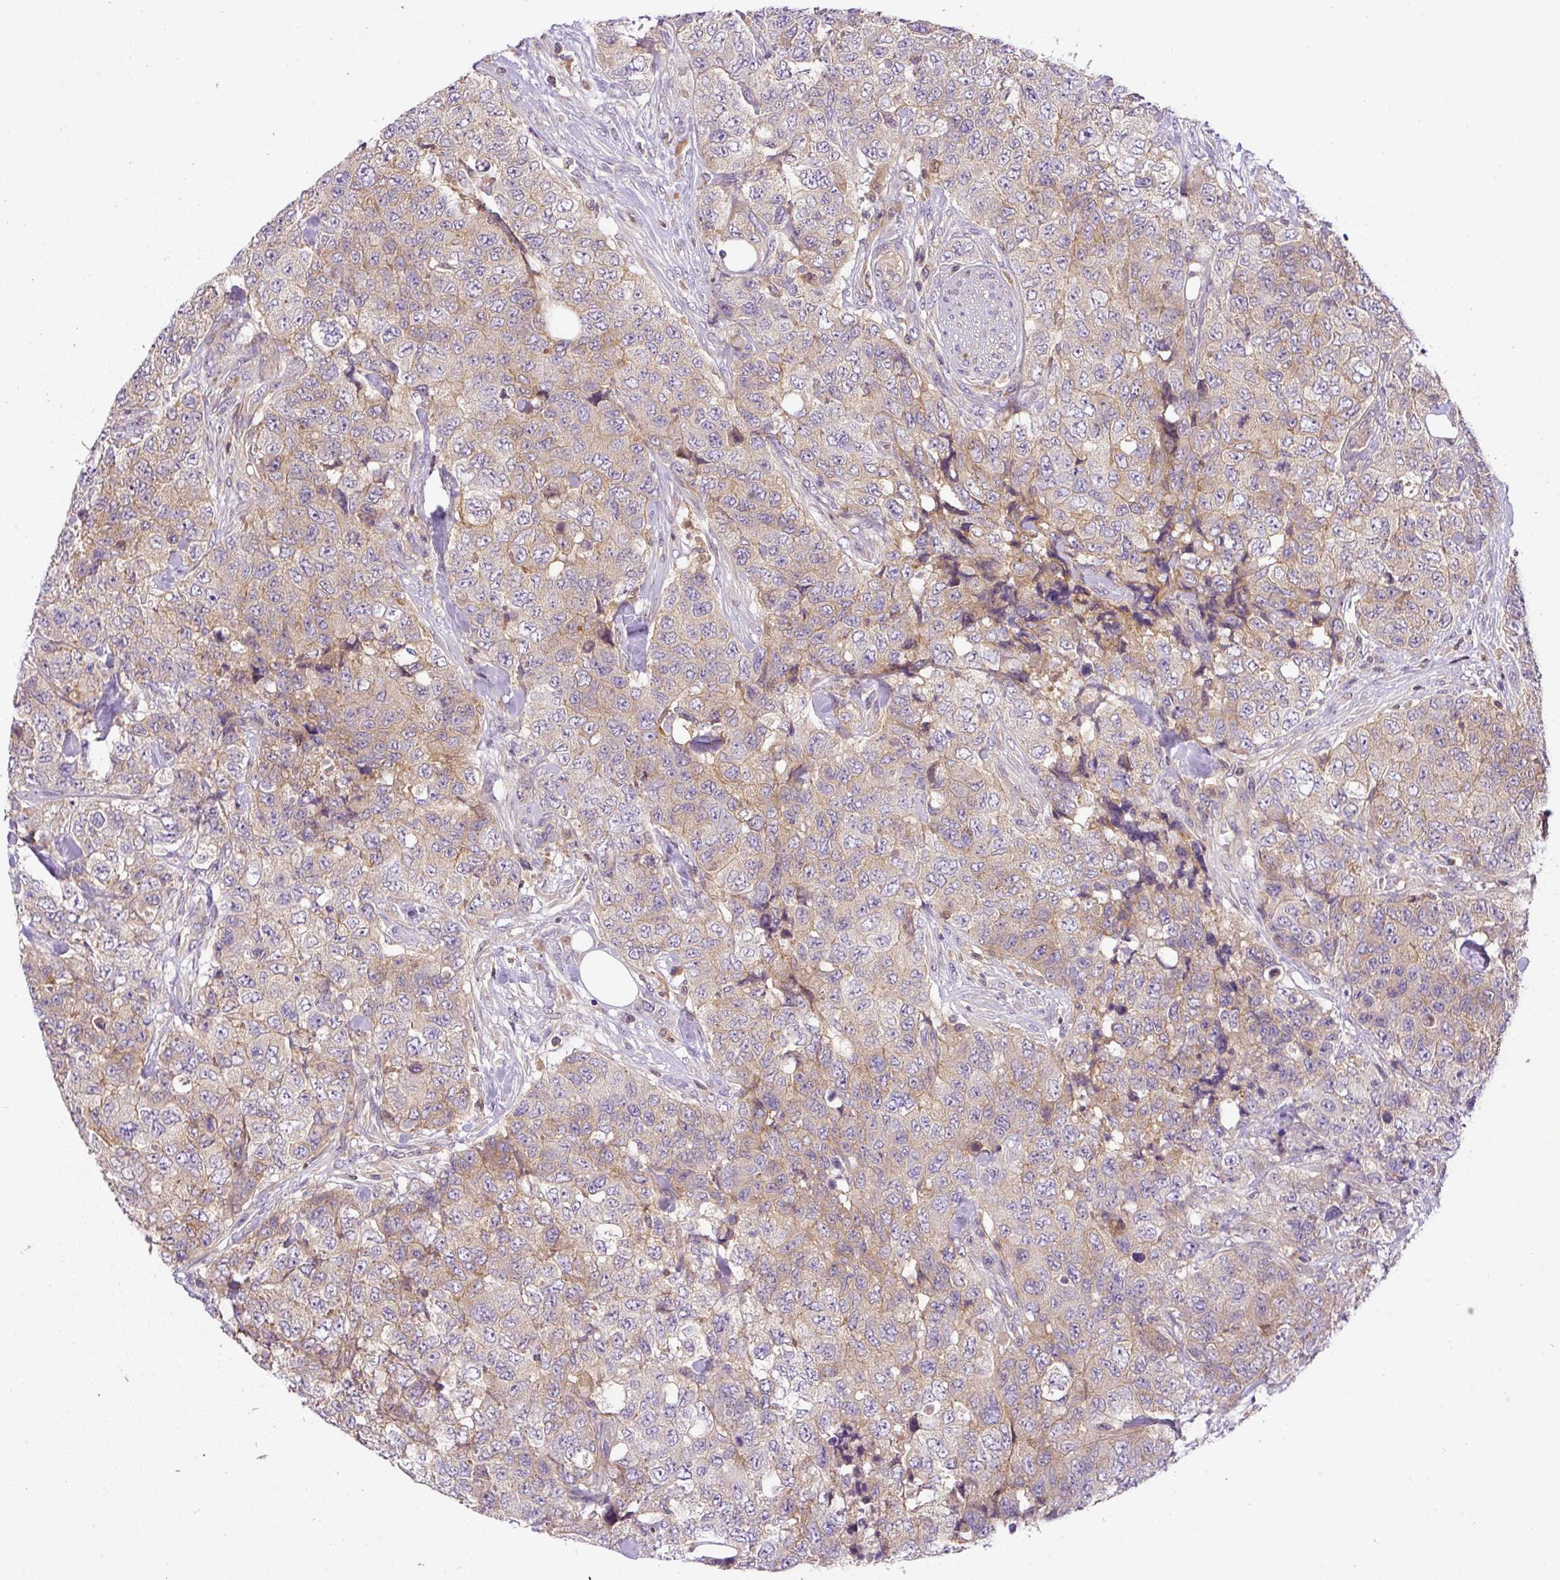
{"staining": {"intensity": "weak", "quantity": "25%-75%", "location": "cytoplasmic/membranous"}, "tissue": "urothelial cancer", "cell_type": "Tumor cells", "image_type": "cancer", "snomed": [{"axis": "morphology", "description": "Urothelial carcinoma, High grade"}, {"axis": "topography", "description": "Urinary bladder"}], "caption": "Weak cytoplasmic/membranous expression is seen in about 25%-75% of tumor cells in high-grade urothelial carcinoma.", "gene": "CCDC28A", "patient": {"sex": "female", "age": 78}}